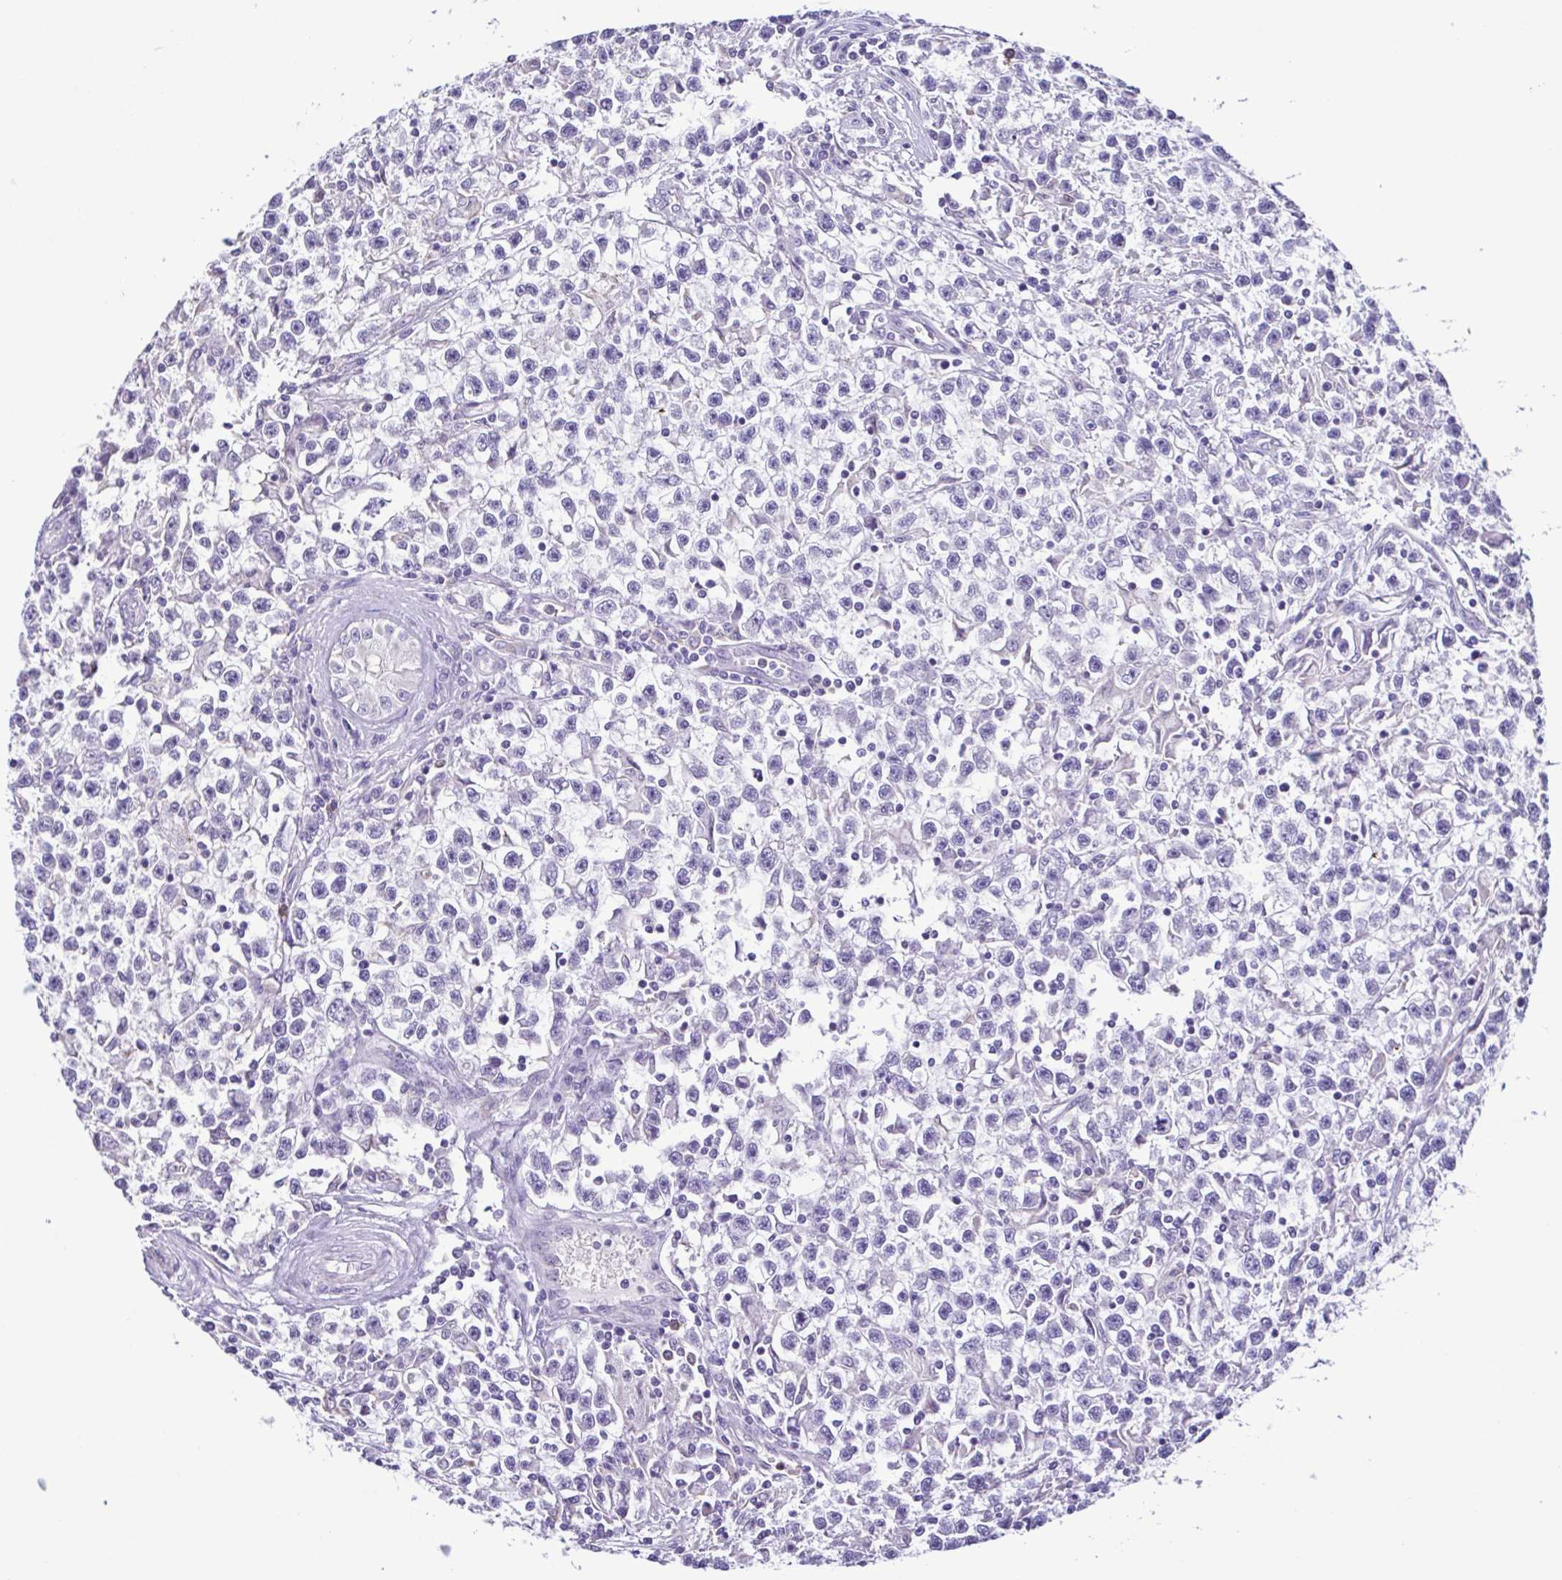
{"staining": {"intensity": "negative", "quantity": "none", "location": "none"}, "tissue": "testis cancer", "cell_type": "Tumor cells", "image_type": "cancer", "snomed": [{"axis": "morphology", "description": "Seminoma, NOS"}, {"axis": "topography", "description": "Testis"}], "caption": "Immunohistochemical staining of human testis cancer exhibits no significant staining in tumor cells.", "gene": "CBY2", "patient": {"sex": "male", "age": 31}}